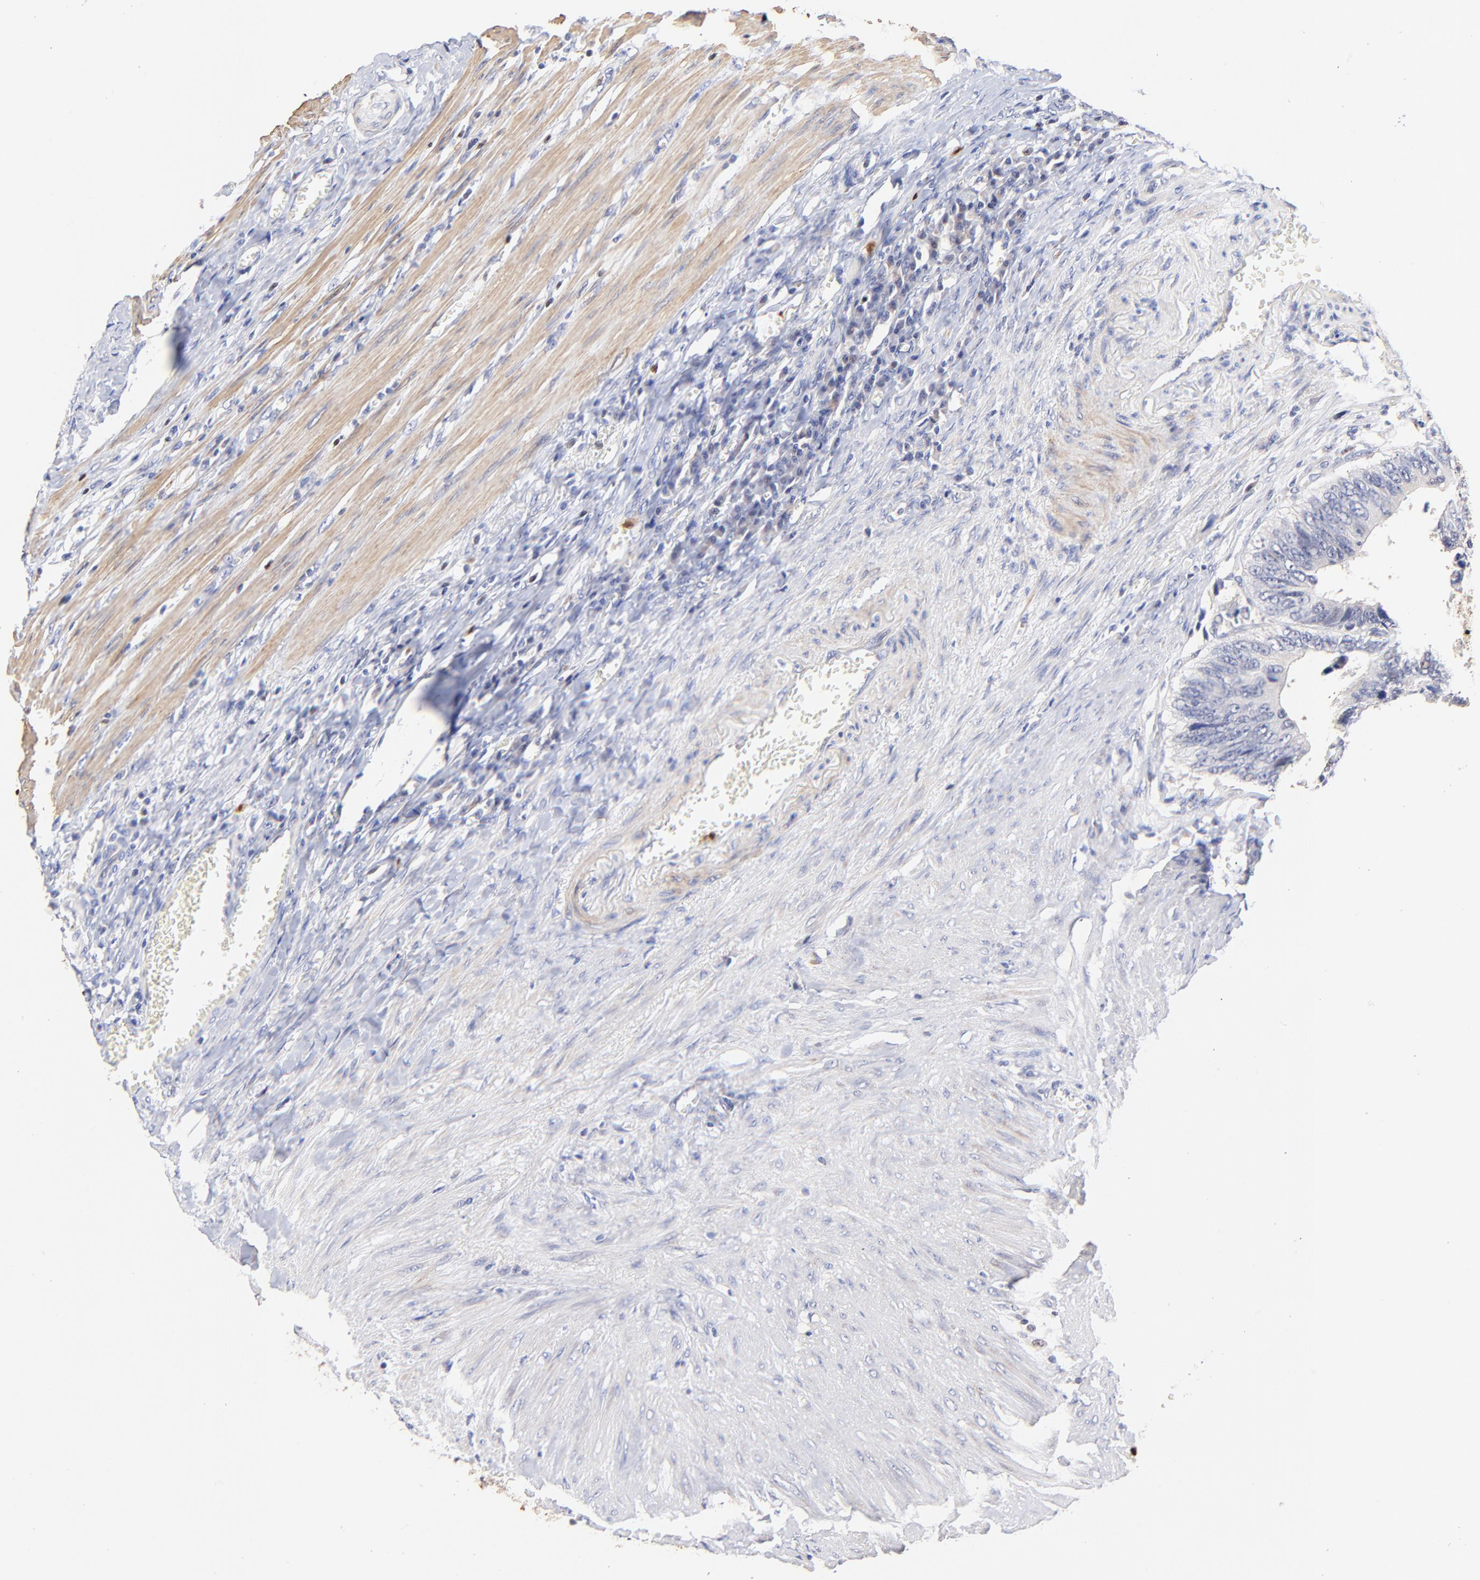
{"staining": {"intensity": "weak", "quantity": "25%-75%", "location": "cytoplasmic/membranous"}, "tissue": "colorectal cancer", "cell_type": "Tumor cells", "image_type": "cancer", "snomed": [{"axis": "morphology", "description": "Adenocarcinoma, NOS"}, {"axis": "topography", "description": "Colon"}], "caption": "This is a photomicrograph of immunohistochemistry (IHC) staining of adenocarcinoma (colorectal), which shows weak staining in the cytoplasmic/membranous of tumor cells.", "gene": "BBOF1", "patient": {"sex": "male", "age": 72}}